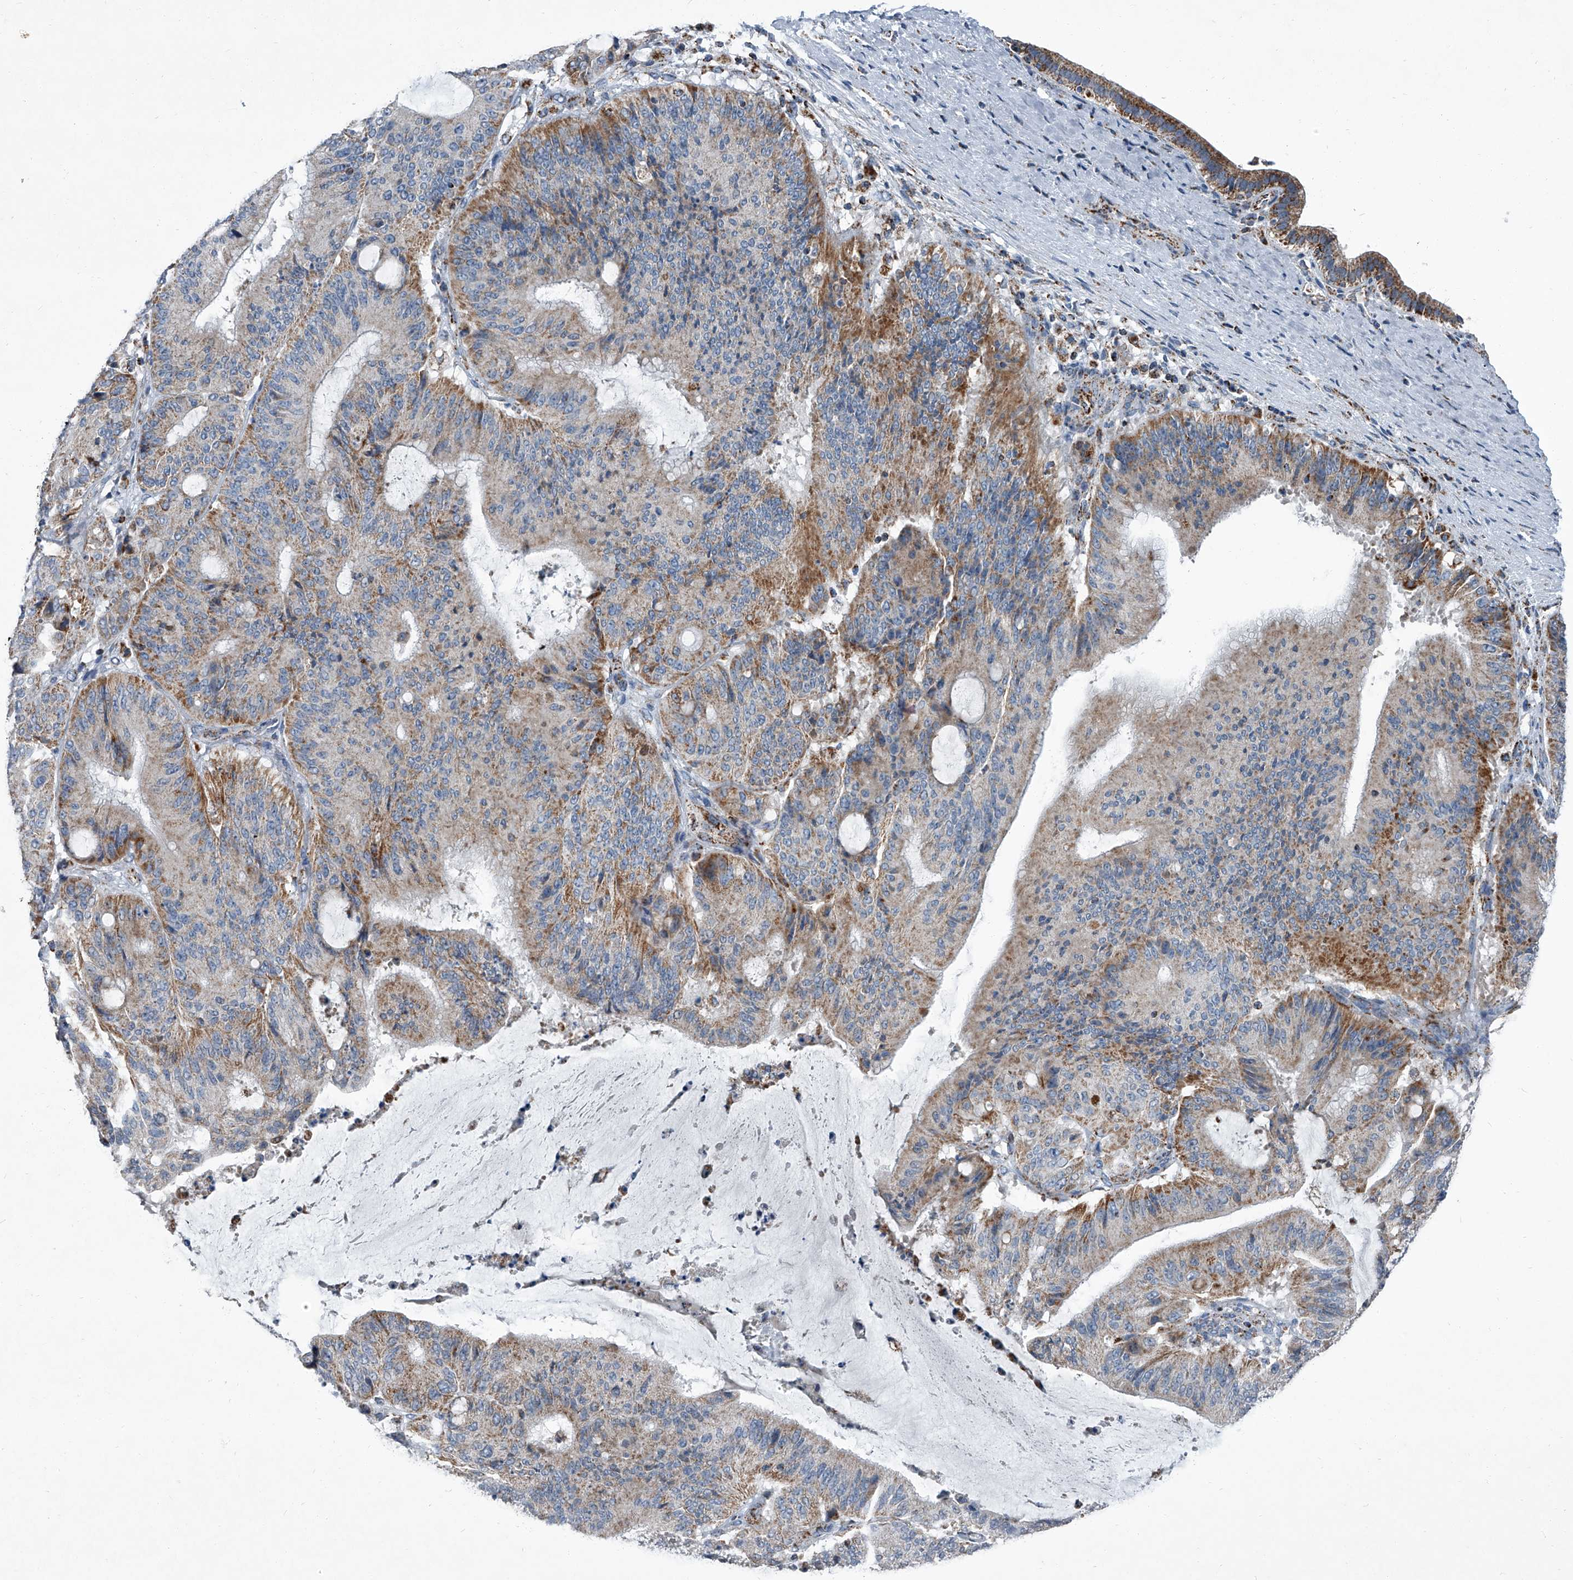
{"staining": {"intensity": "moderate", "quantity": "25%-75%", "location": "cytoplasmic/membranous"}, "tissue": "liver cancer", "cell_type": "Tumor cells", "image_type": "cancer", "snomed": [{"axis": "morphology", "description": "Normal tissue, NOS"}, {"axis": "morphology", "description": "Cholangiocarcinoma"}, {"axis": "topography", "description": "Liver"}, {"axis": "topography", "description": "Peripheral nerve tissue"}], "caption": "Liver cancer stained with IHC exhibits moderate cytoplasmic/membranous staining in approximately 25%-75% of tumor cells.", "gene": "CHRNA7", "patient": {"sex": "female", "age": 73}}